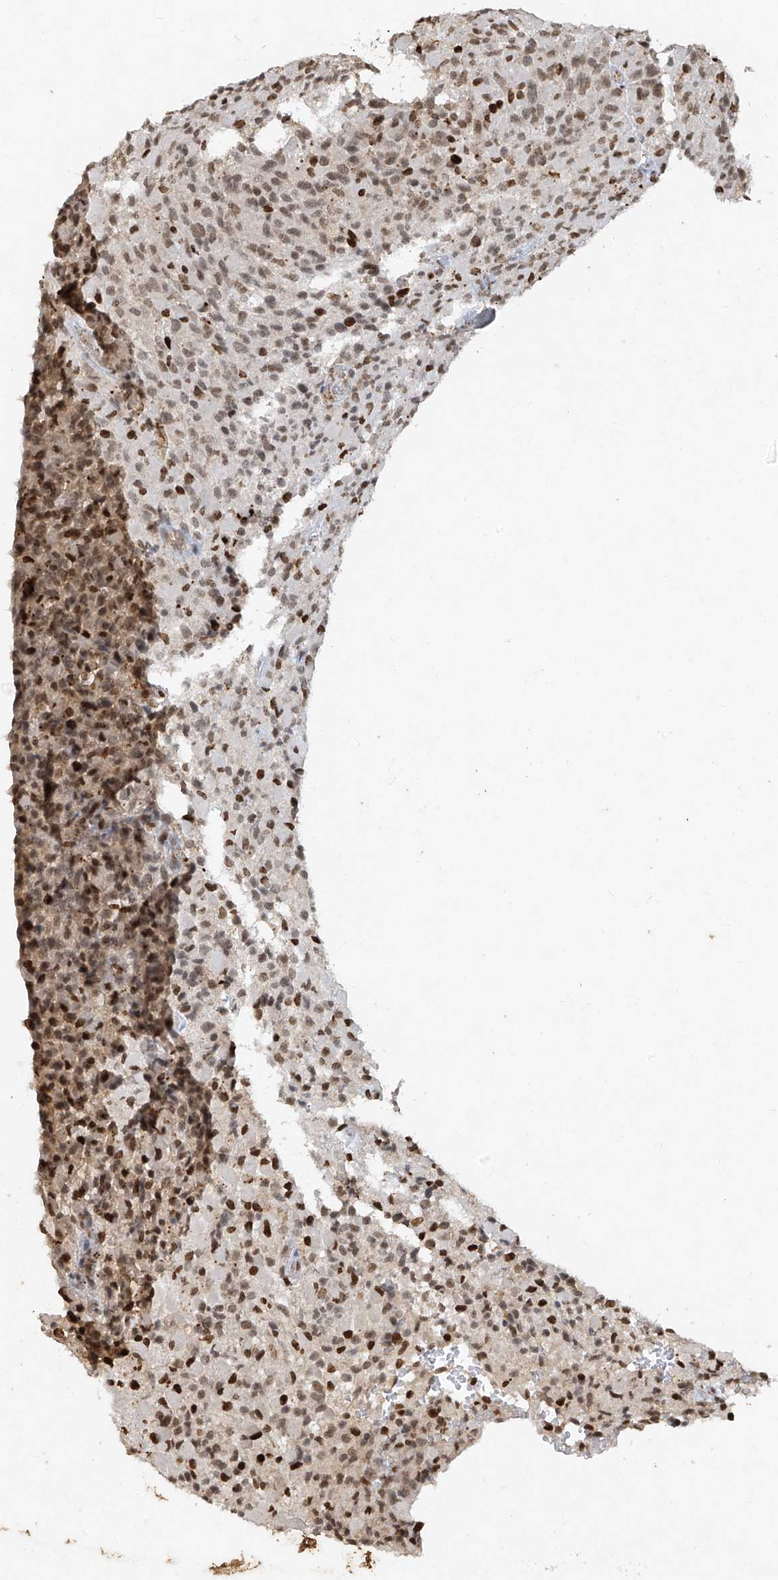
{"staining": {"intensity": "moderate", "quantity": ">75%", "location": "nuclear"}, "tissue": "glioma", "cell_type": "Tumor cells", "image_type": "cancer", "snomed": [{"axis": "morphology", "description": "Glioma, malignant, High grade"}, {"axis": "topography", "description": "Brain"}], "caption": "Glioma was stained to show a protein in brown. There is medium levels of moderate nuclear staining in about >75% of tumor cells. The protein is shown in brown color, while the nuclei are stained blue.", "gene": "ATRIP", "patient": {"sex": "male", "age": 71}}